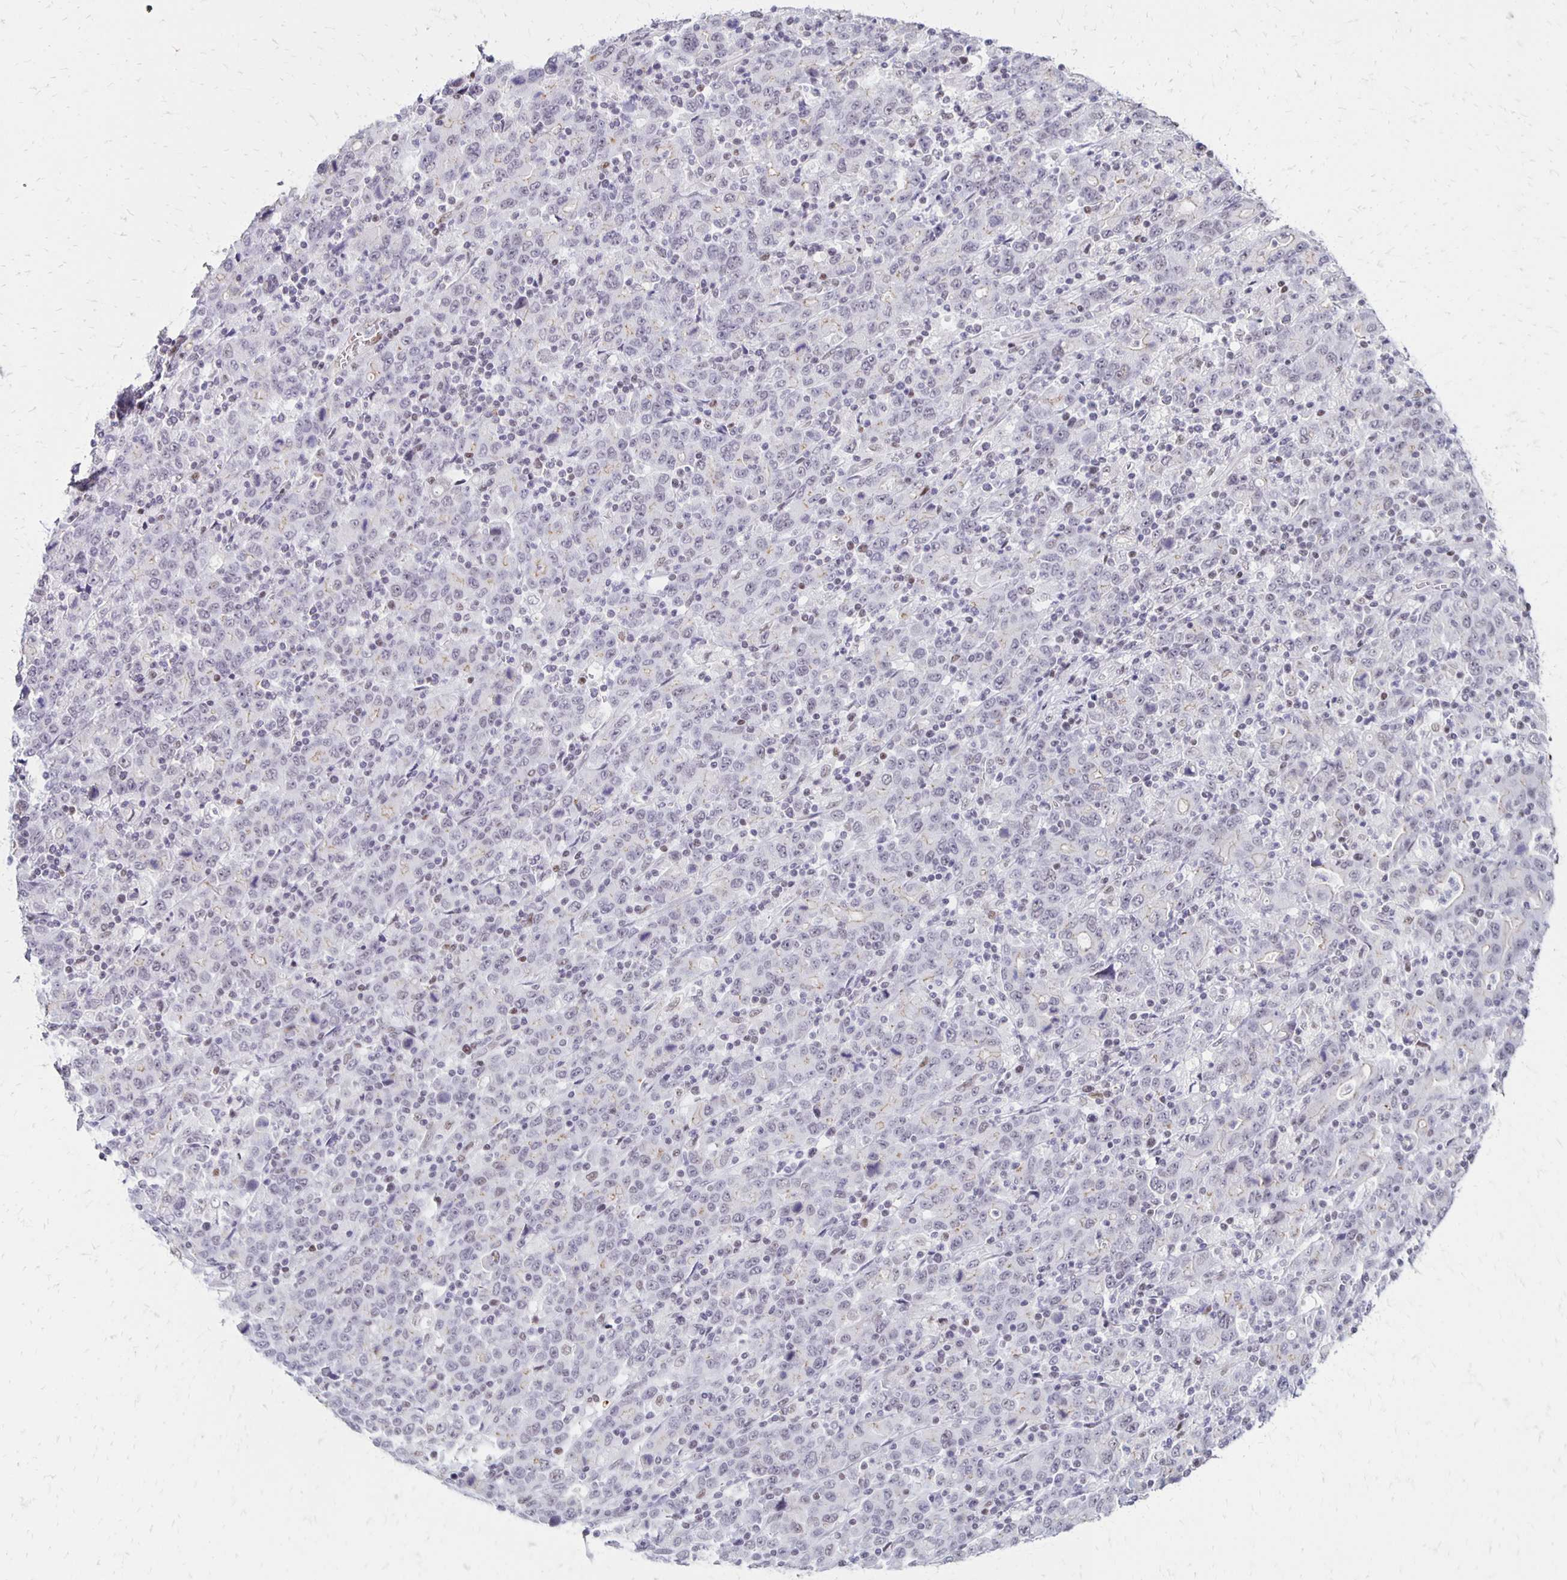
{"staining": {"intensity": "negative", "quantity": "none", "location": "none"}, "tissue": "stomach cancer", "cell_type": "Tumor cells", "image_type": "cancer", "snomed": [{"axis": "morphology", "description": "Adenocarcinoma, NOS"}, {"axis": "topography", "description": "Stomach, upper"}], "caption": "This photomicrograph is of stomach adenocarcinoma stained with immunohistochemistry (IHC) to label a protein in brown with the nuclei are counter-stained blue. There is no expression in tumor cells.", "gene": "DDB2", "patient": {"sex": "male", "age": 69}}